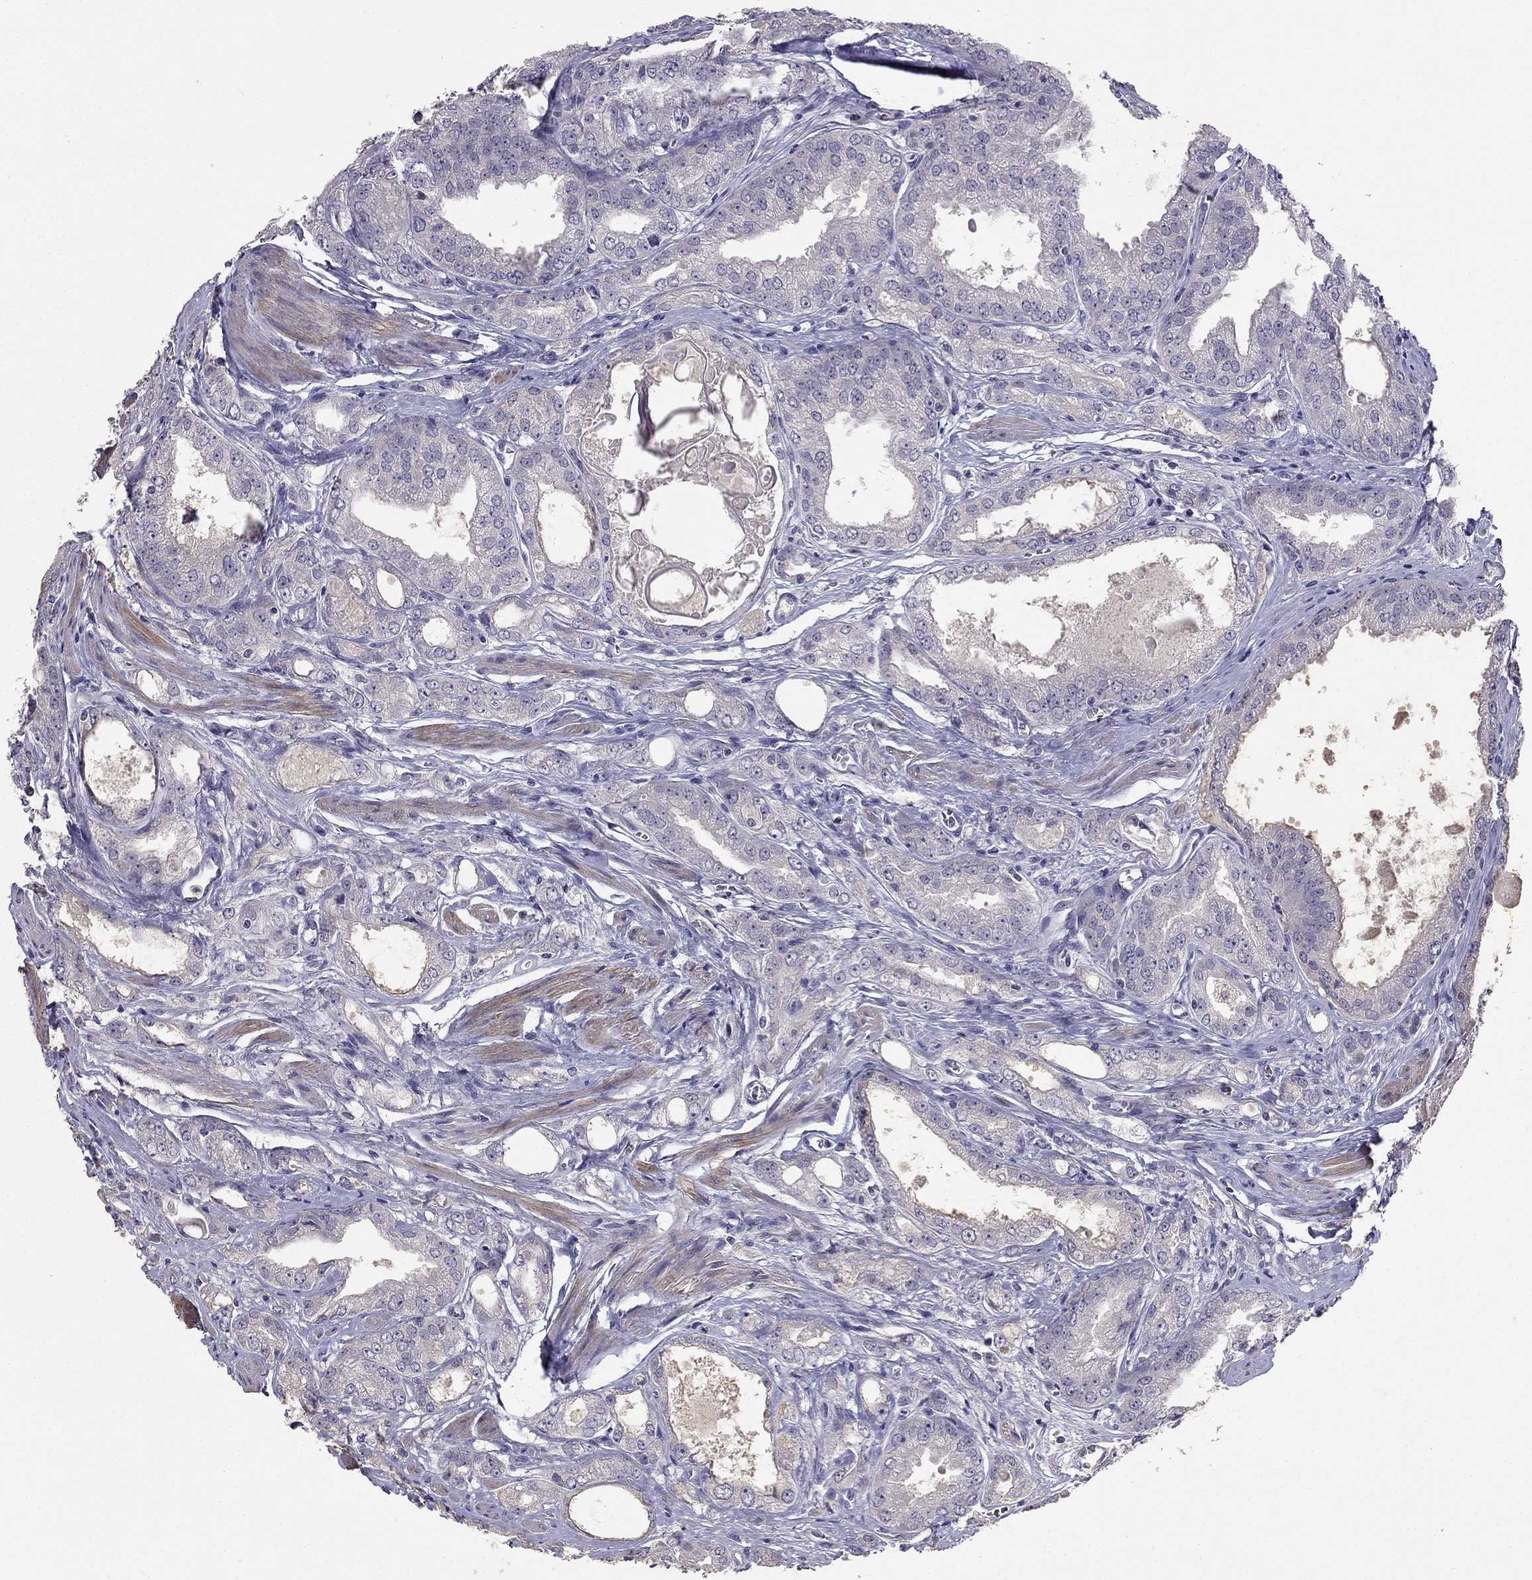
{"staining": {"intensity": "negative", "quantity": "none", "location": "none"}, "tissue": "prostate cancer", "cell_type": "Tumor cells", "image_type": "cancer", "snomed": [{"axis": "morphology", "description": "Adenocarcinoma, NOS"}, {"axis": "morphology", "description": "Adenocarcinoma, High grade"}, {"axis": "topography", "description": "Prostate"}], "caption": "Micrograph shows no significant protein expression in tumor cells of adenocarcinoma (prostate).", "gene": "C16orf89", "patient": {"sex": "male", "age": 70}}